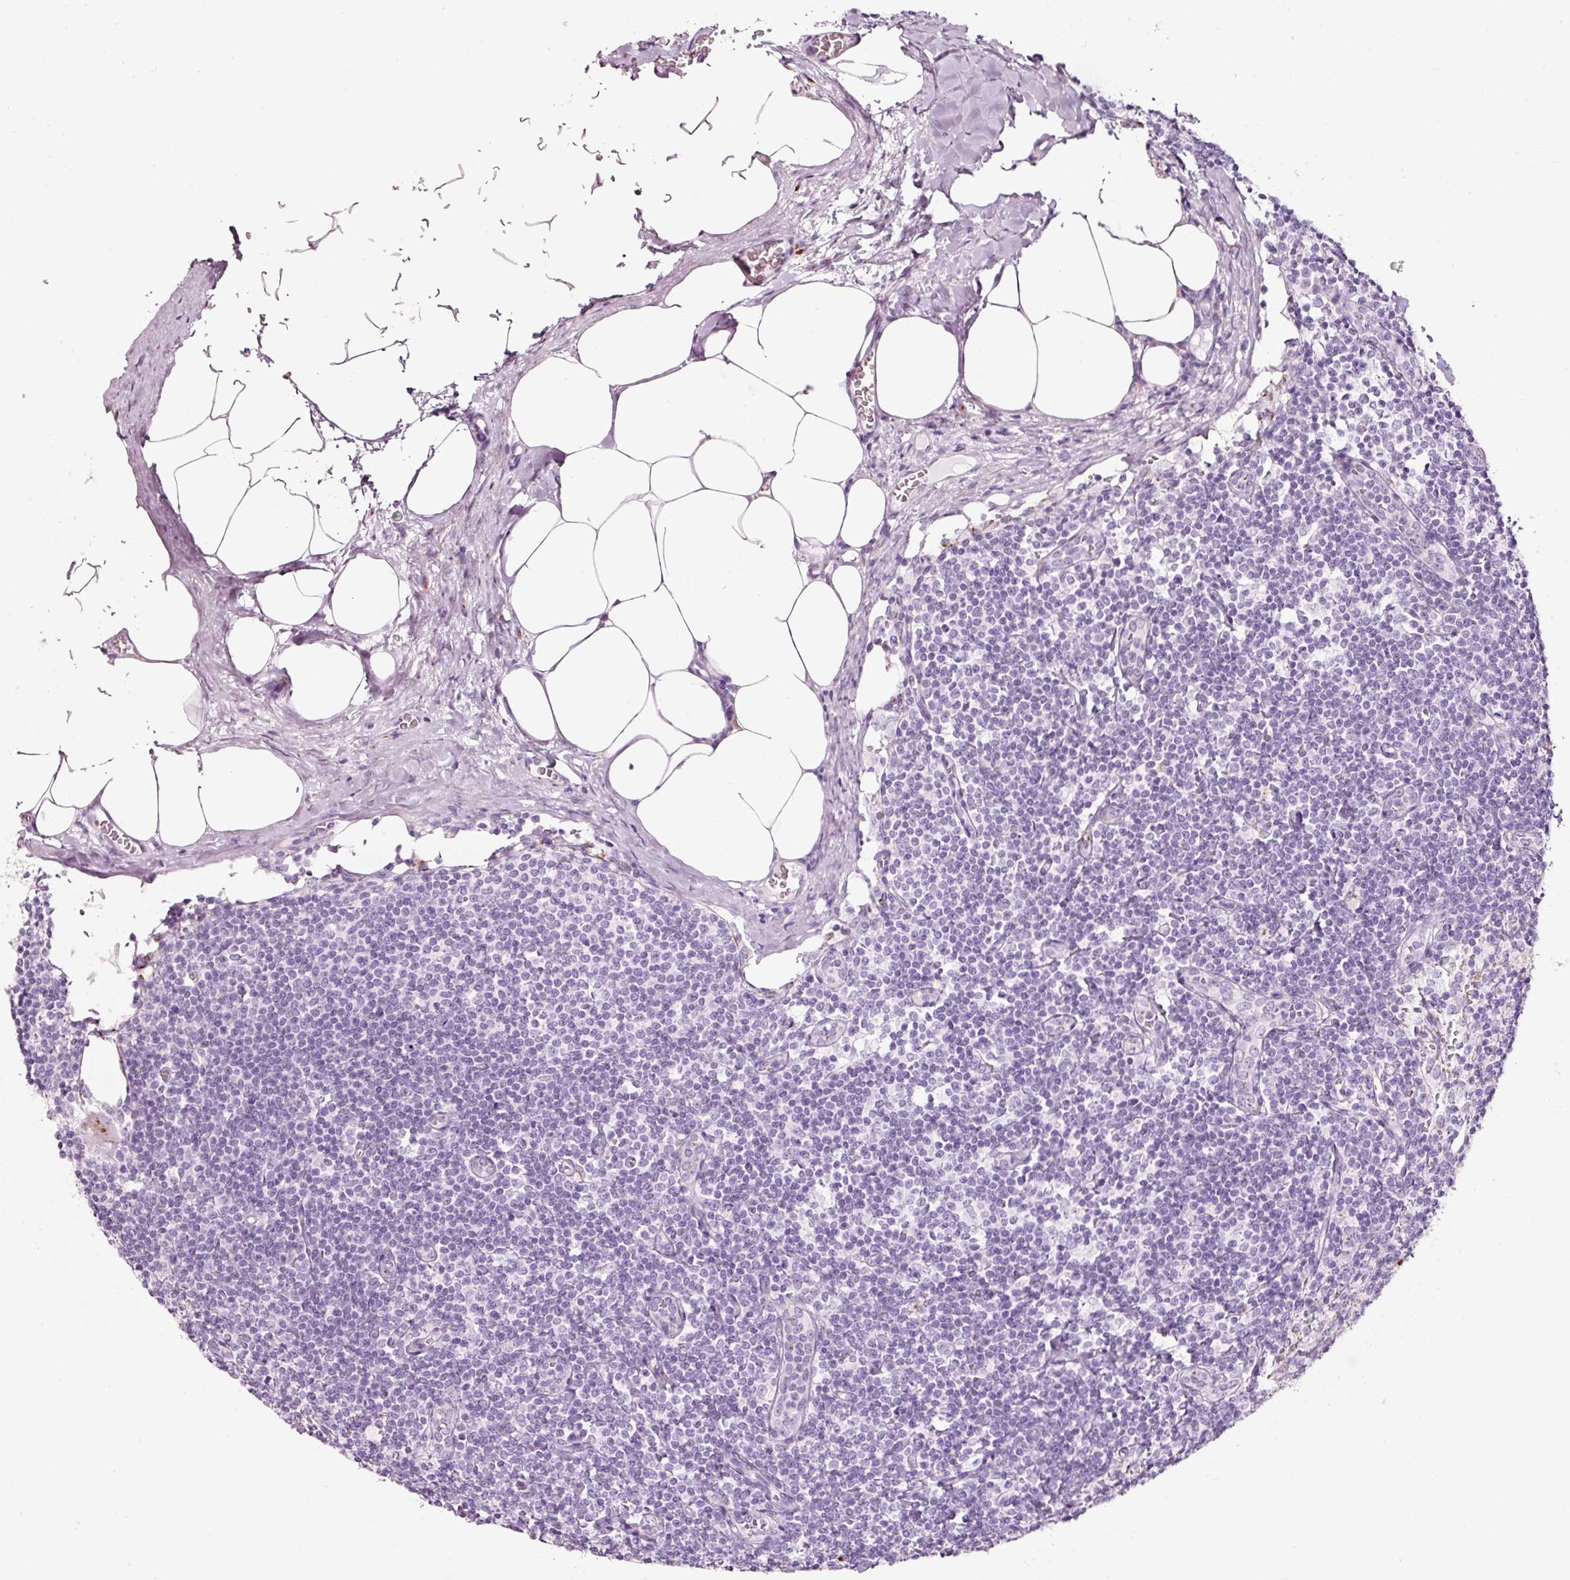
{"staining": {"intensity": "negative", "quantity": "none", "location": "none"}, "tissue": "lymph node", "cell_type": "Germinal center cells", "image_type": "normal", "snomed": [{"axis": "morphology", "description": "Normal tissue, NOS"}, {"axis": "topography", "description": "Lymph node"}], "caption": "Lymph node stained for a protein using immunohistochemistry (IHC) reveals no positivity germinal center cells.", "gene": "SDF4", "patient": {"sex": "female", "age": 59}}